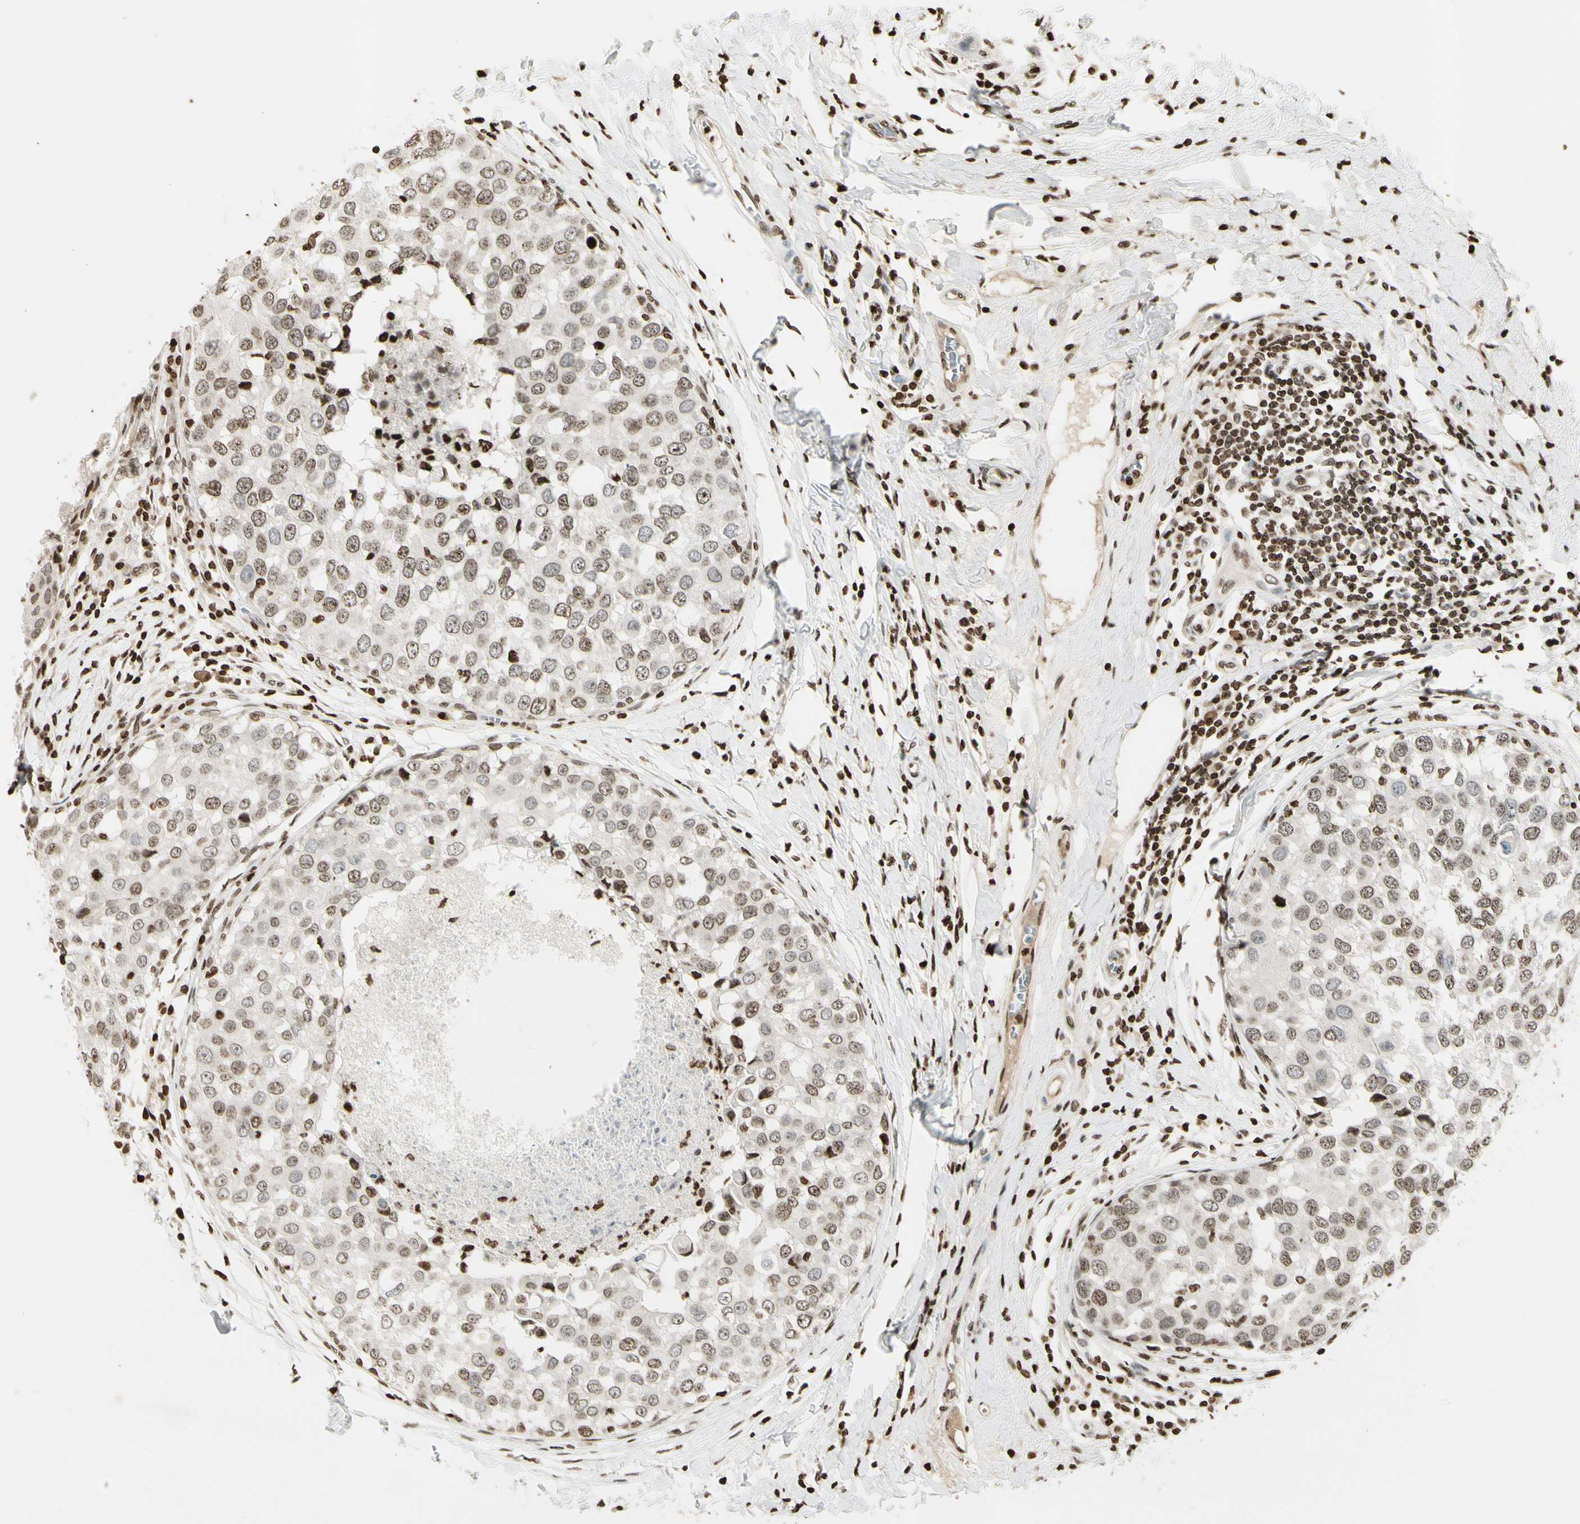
{"staining": {"intensity": "moderate", "quantity": "25%-75%", "location": "nuclear"}, "tissue": "breast cancer", "cell_type": "Tumor cells", "image_type": "cancer", "snomed": [{"axis": "morphology", "description": "Duct carcinoma"}, {"axis": "topography", "description": "Breast"}], "caption": "The histopathology image demonstrates a brown stain indicating the presence of a protein in the nuclear of tumor cells in breast cancer (invasive ductal carcinoma).", "gene": "RORA", "patient": {"sex": "female", "age": 27}}